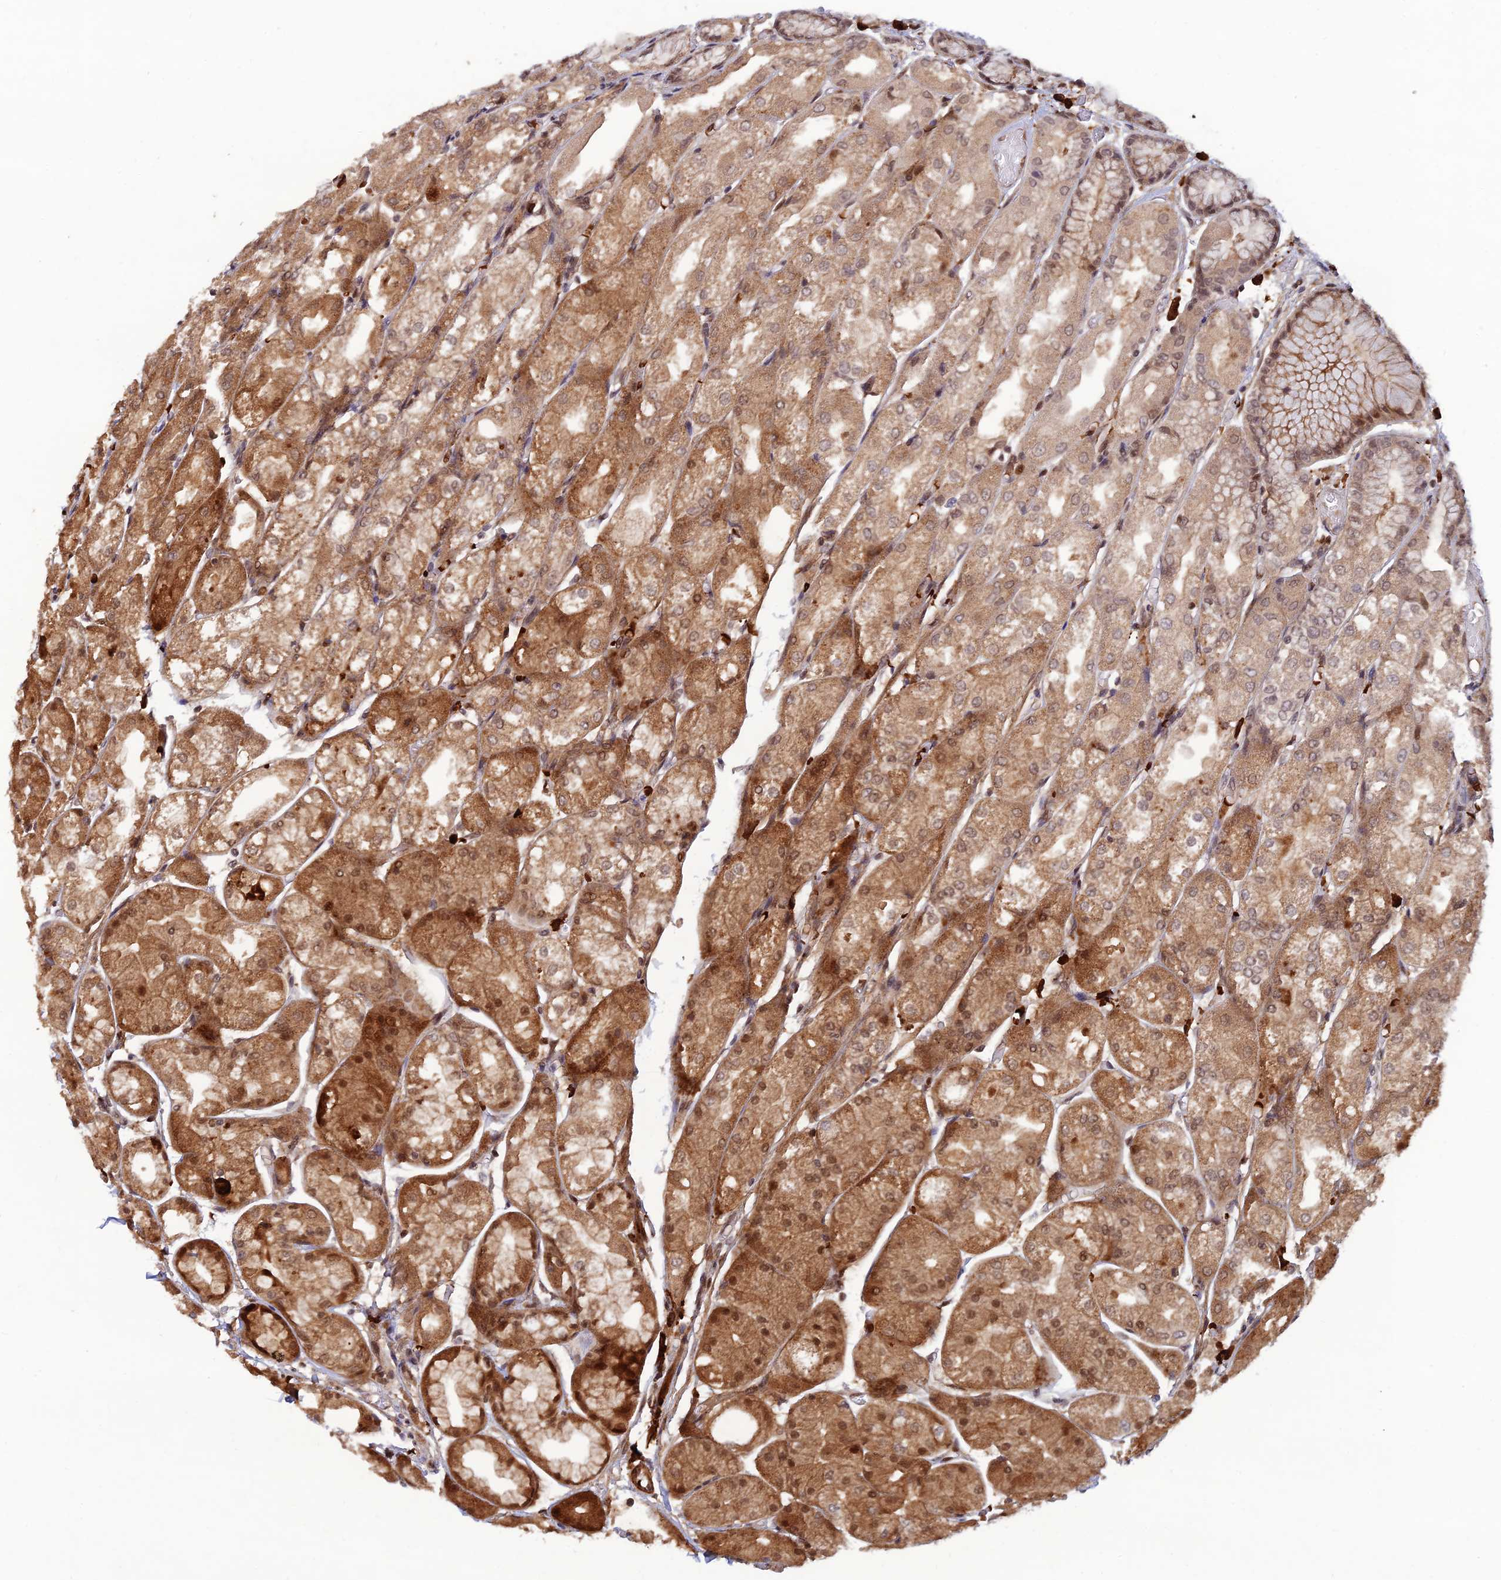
{"staining": {"intensity": "moderate", "quantity": ">75%", "location": "cytoplasmic/membranous,nuclear"}, "tissue": "stomach", "cell_type": "Glandular cells", "image_type": "normal", "snomed": [{"axis": "morphology", "description": "Normal tissue, NOS"}, {"axis": "topography", "description": "Stomach, upper"}], "caption": "Stomach stained with IHC demonstrates moderate cytoplasmic/membranous,nuclear expression in about >75% of glandular cells. (Stains: DAB in brown, nuclei in blue, Microscopy: brightfield microscopy at high magnification).", "gene": "ZNF565", "patient": {"sex": "male", "age": 72}}